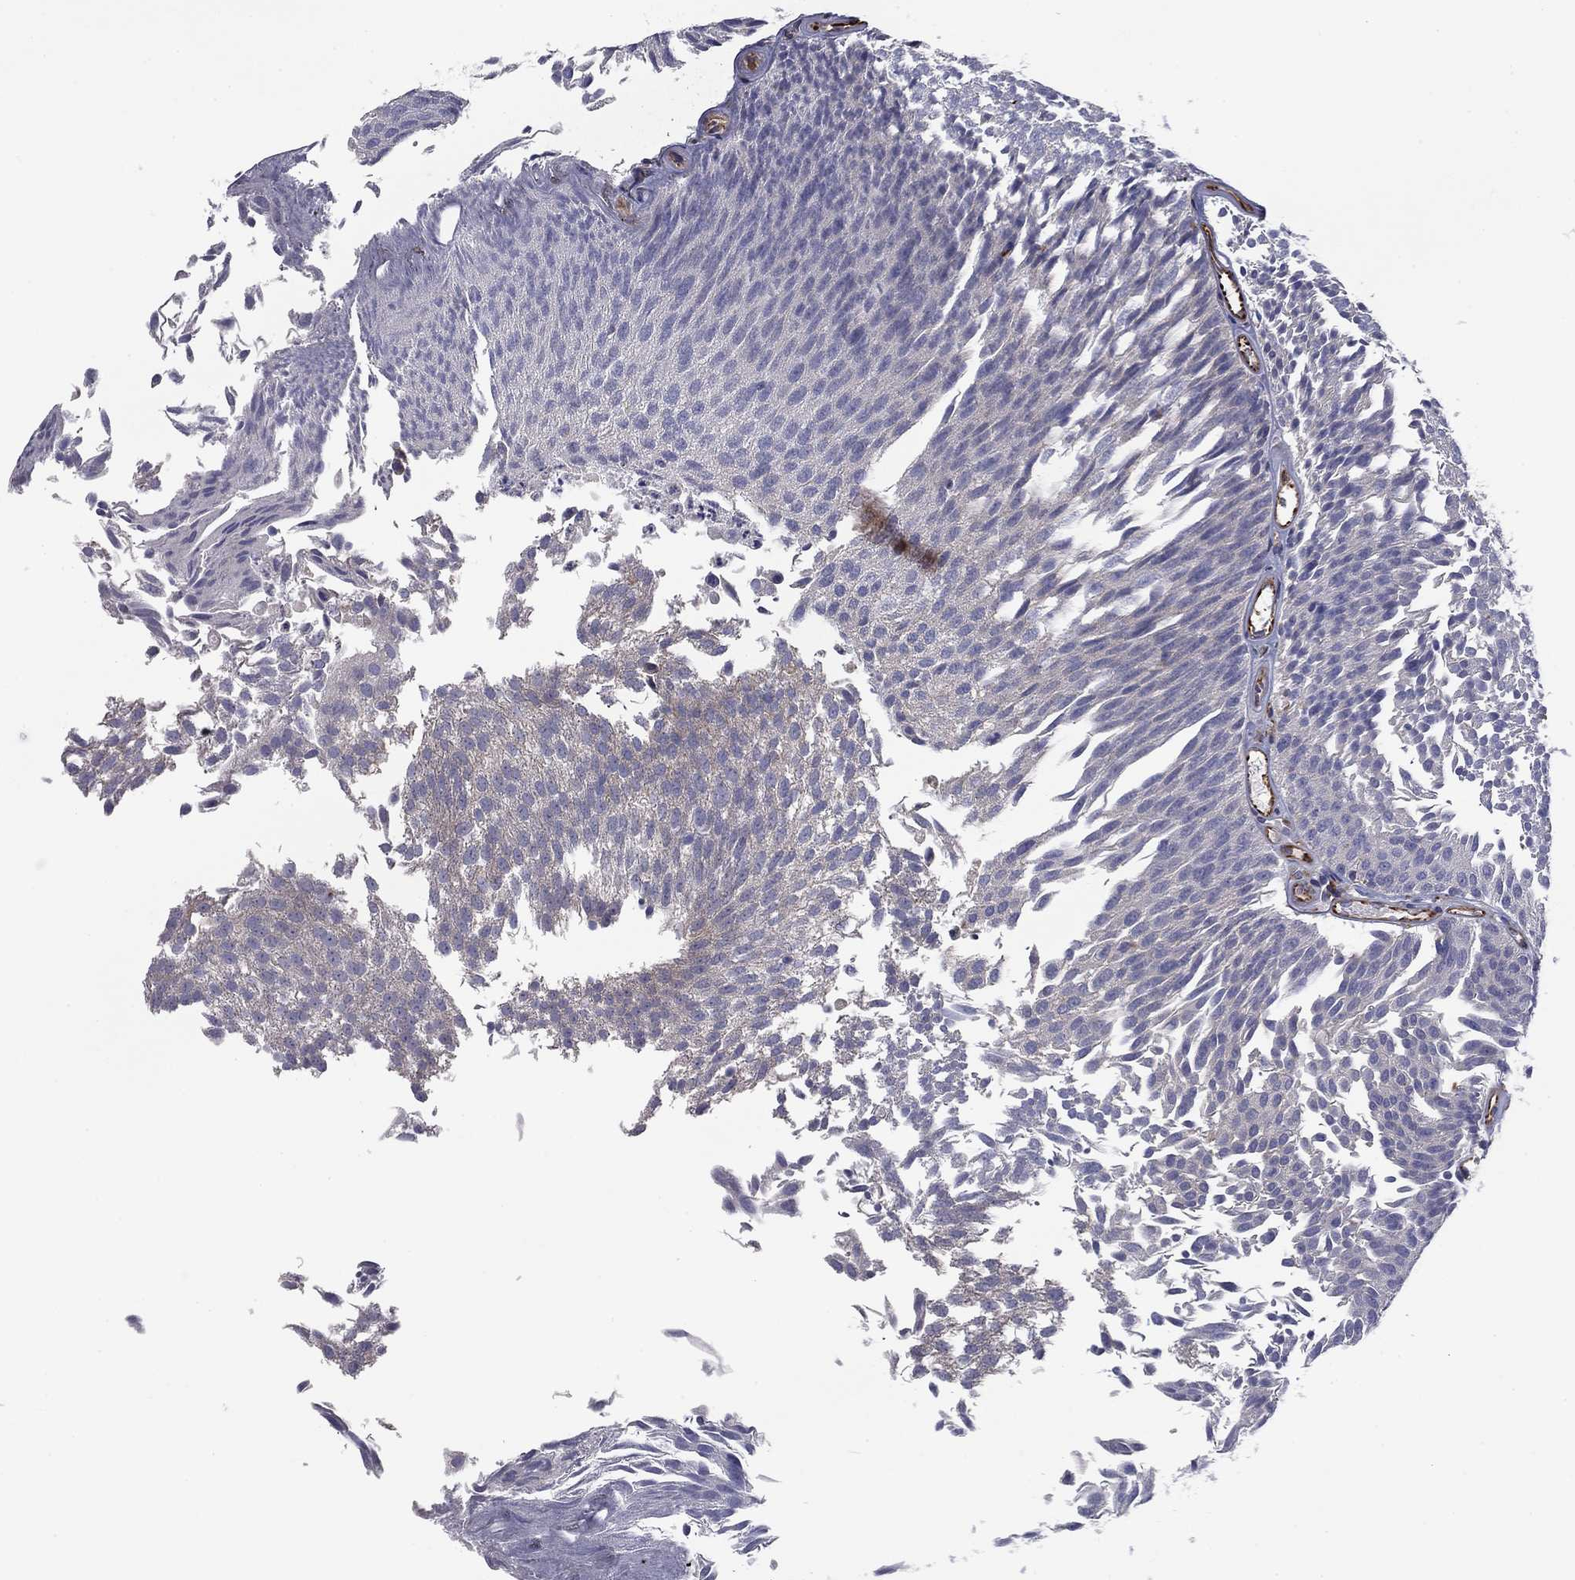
{"staining": {"intensity": "negative", "quantity": "none", "location": "none"}, "tissue": "urothelial cancer", "cell_type": "Tumor cells", "image_type": "cancer", "snomed": [{"axis": "morphology", "description": "Urothelial carcinoma, Low grade"}, {"axis": "topography", "description": "Urinary bladder"}], "caption": "Tumor cells show no significant protein expression in low-grade urothelial carcinoma.", "gene": "CLSTN1", "patient": {"sex": "male", "age": 52}}